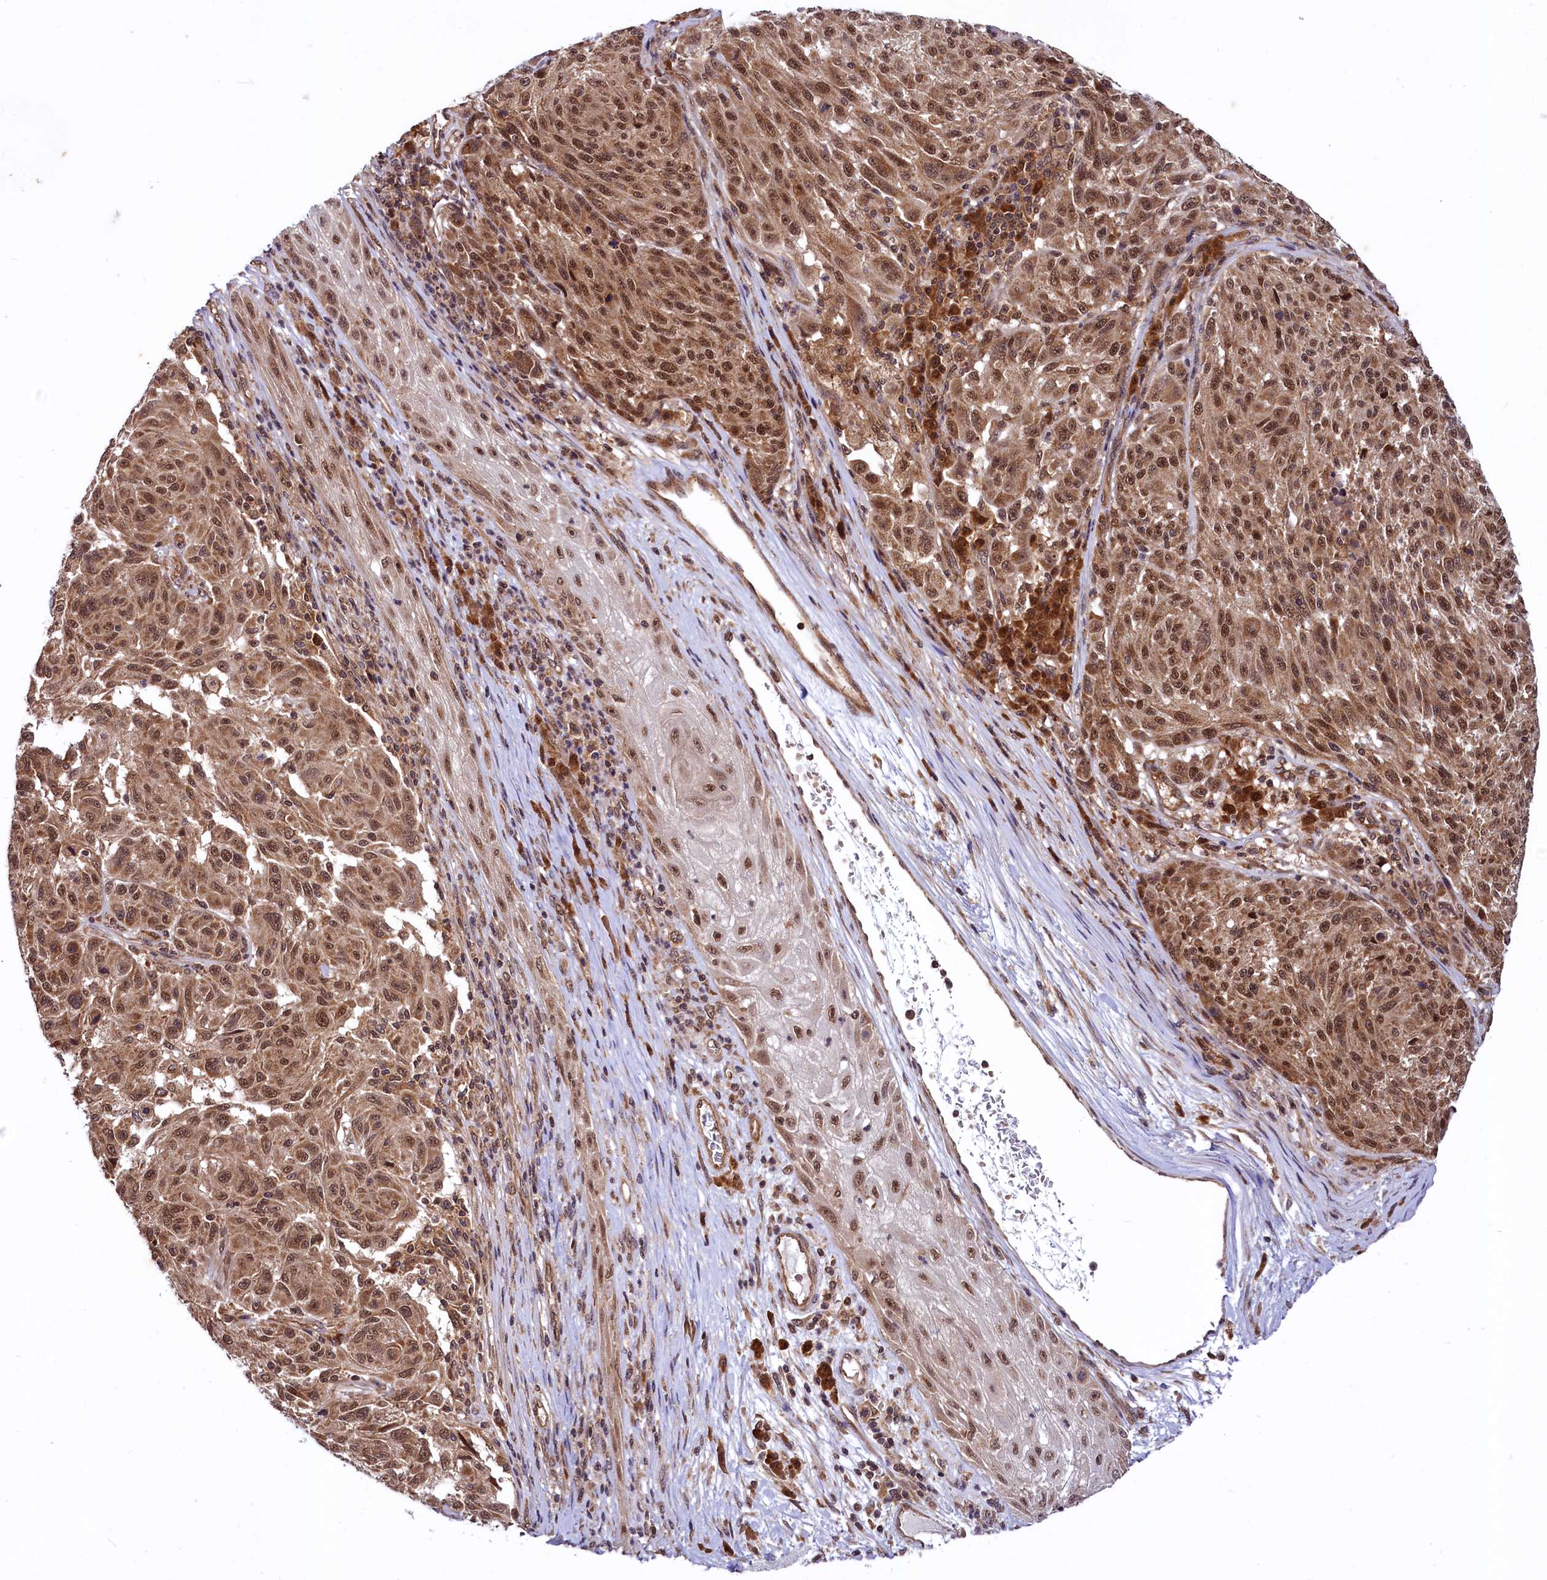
{"staining": {"intensity": "moderate", "quantity": ">75%", "location": "cytoplasmic/membranous,nuclear"}, "tissue": "melanoma", "cell_type": "Tumor cells", "image_type": "cancer", "snomed": [{"axis": "morphology", "description": "Malignant melanoma, NOS"}, {"axis": "topography", "description": "Skin"}], "caption": "Moderate cytoplasmic/membranous and nuclear protein expression is present in about >75% of tumor cells in melanoma.", "gene": "UBE3A", "patient": {"sex": "male", "age": 53}}